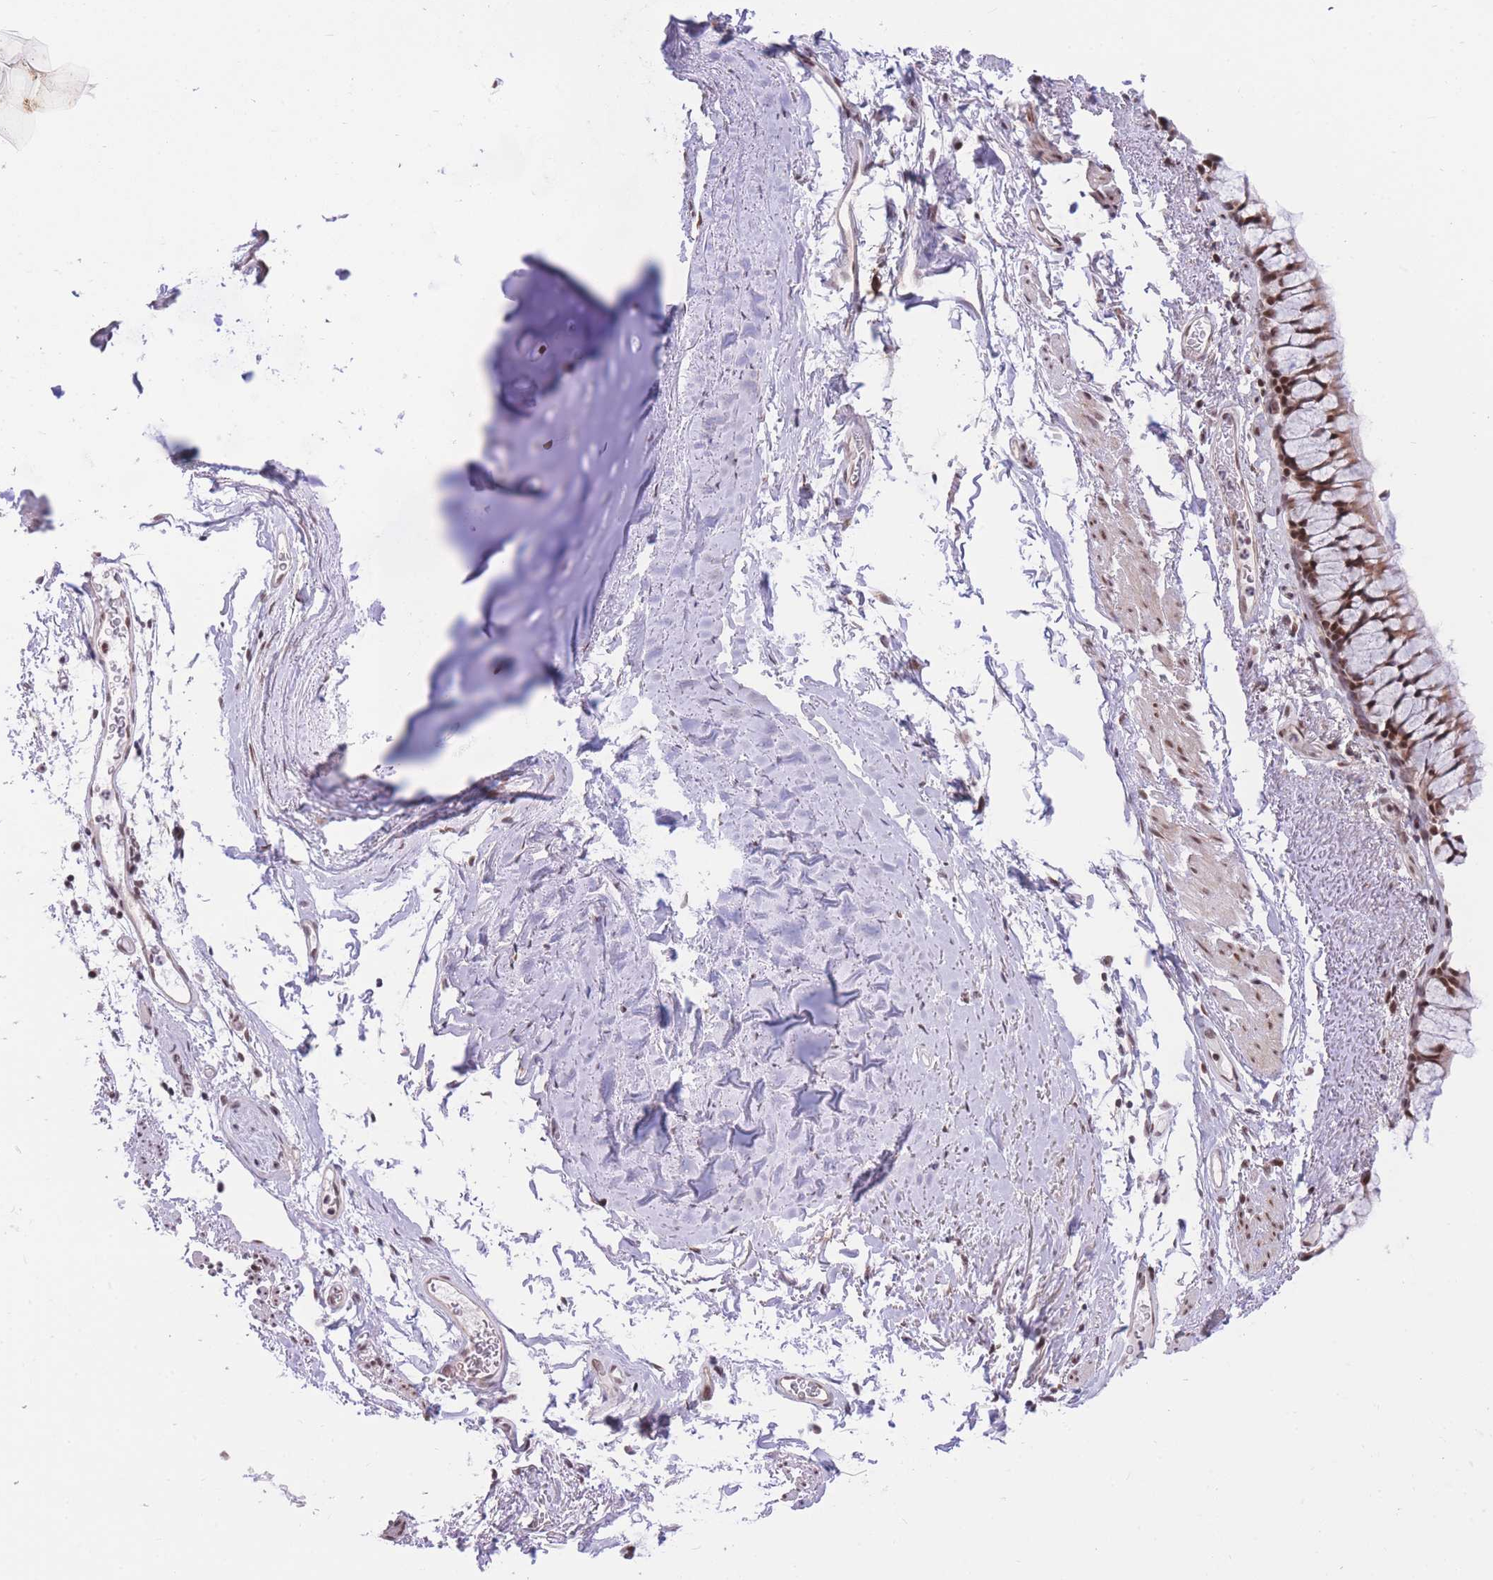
{"staining": {"intensity": "moderate", "quantity": "25%-75%", "location": "nuclear"}, "tissue": "adipose tissue", "cell_type": "Adipocytes", "image_type": "normal", "snomed": [{"axis": "morphology", "description": "Normal tissue, NOS"}, {"axis": "topography", "description": "Cartilage tissue"}, {"axis": "topography", "description": "Bronchus"}], "caption": "DAB (3,3'-diaminobenzidine) immunohistochemical staining of unremarkable adipose tissue demonstrates moderate nuclear protein positivity in approximately 25%-75% of adipocytes. (Stains: DAB (3,3'-diaminobenzidine) in brown, nuclei in blue, Microscopy: brightfield microscopy at high magnification).", "gene": "PCIF1", "patient": {"sex": "female", "age": 73}}